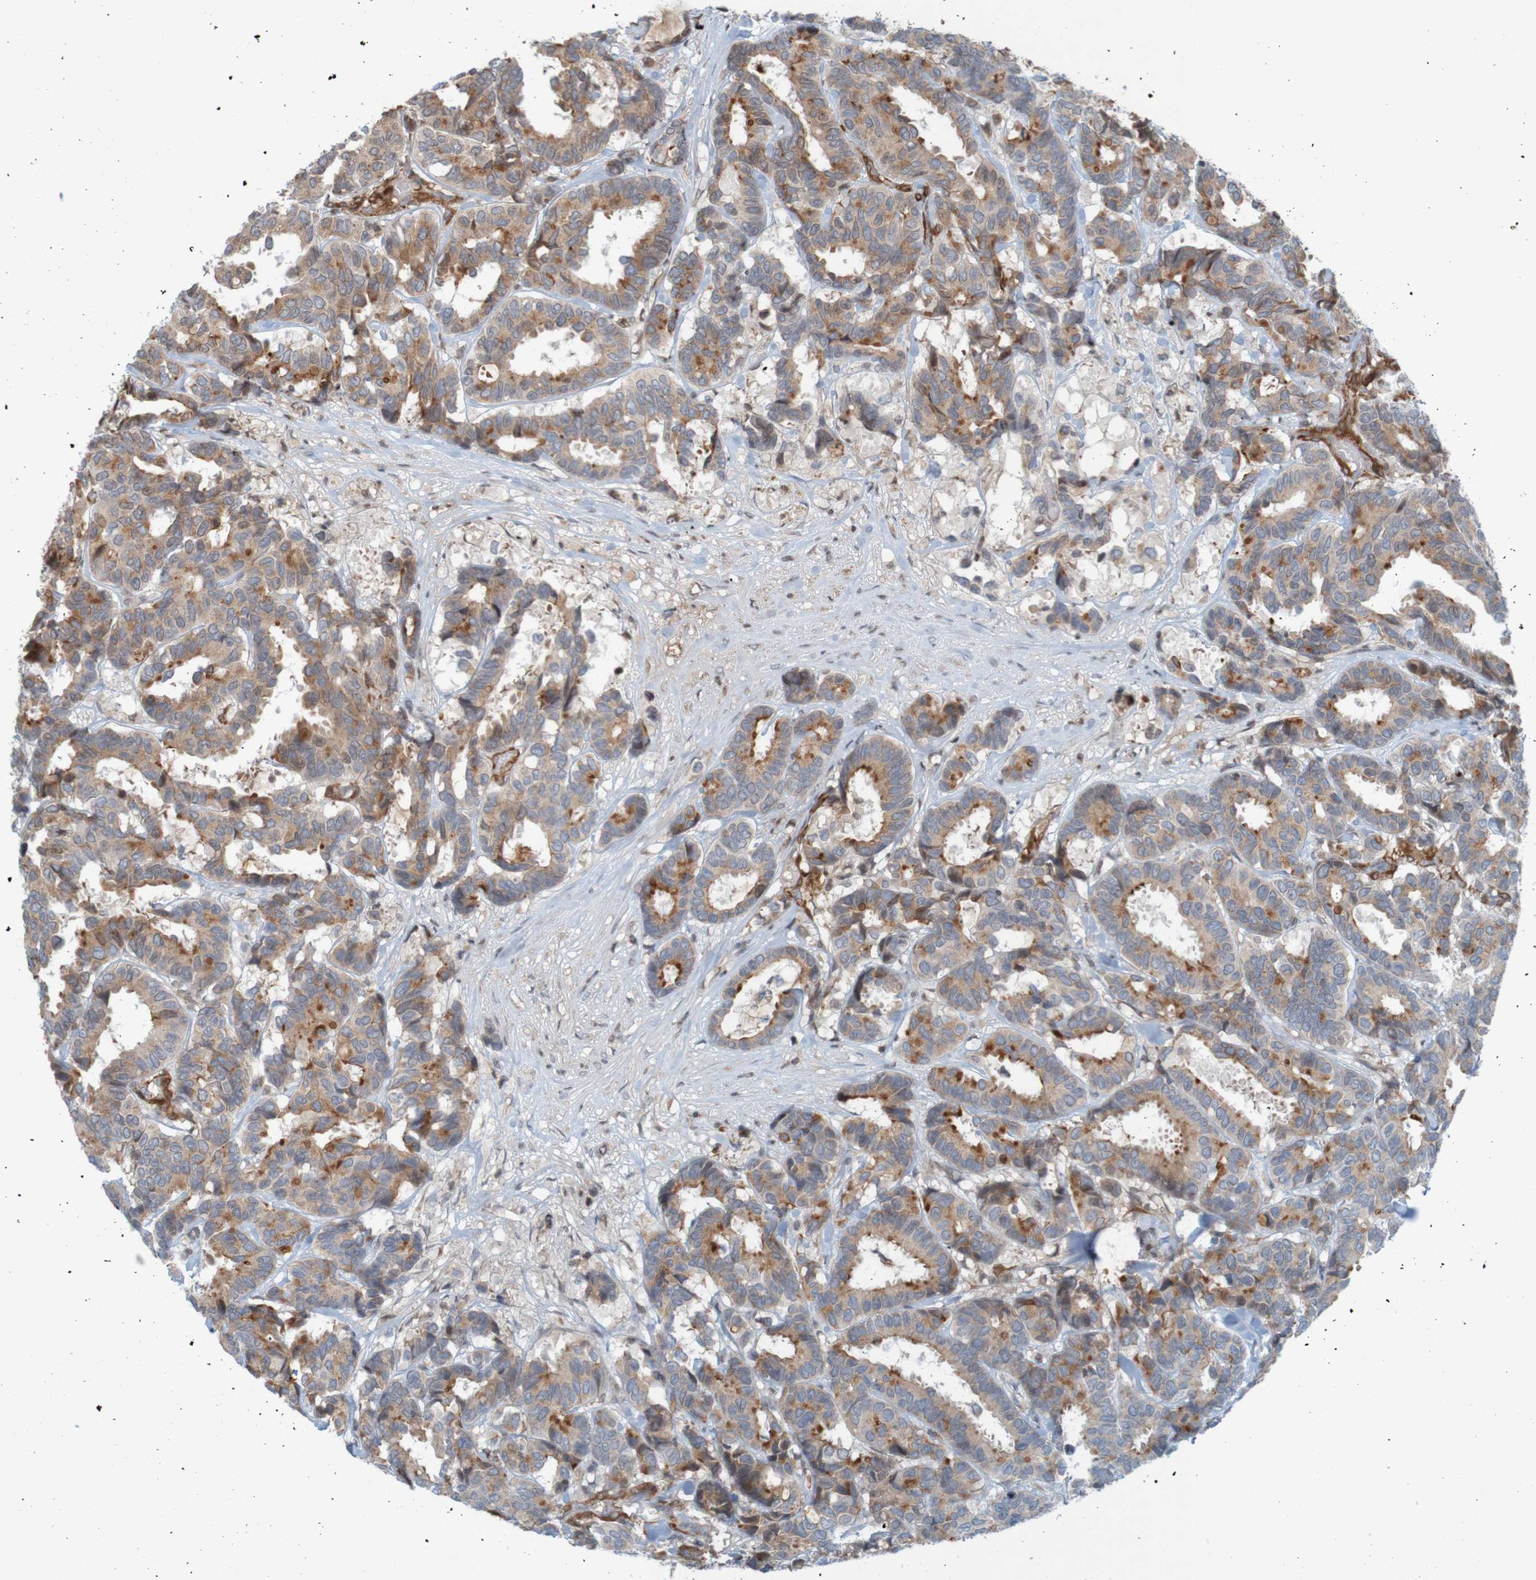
{"staining": {"intensity": "moderate", "quantity": ">75%", "location": "cytoplasmic/membranous"}, "tissue": "breast cancer", "cell_type": "Tumor cells", "image_type": "cancer", "snomed": [{"axis": "morphology", "description": "Duct carcinoma"}, {"axis": "topography", "description": "Breast"}], "caption": "Intraductal carcinoma (breast) stained for a protein (brown) demonstrates moderate cytoplasmic/membranous positive staining in about >75% of tumor cells.", "gene": "GUCY1A1", "patient": {"sex": "female", "age": 87}}